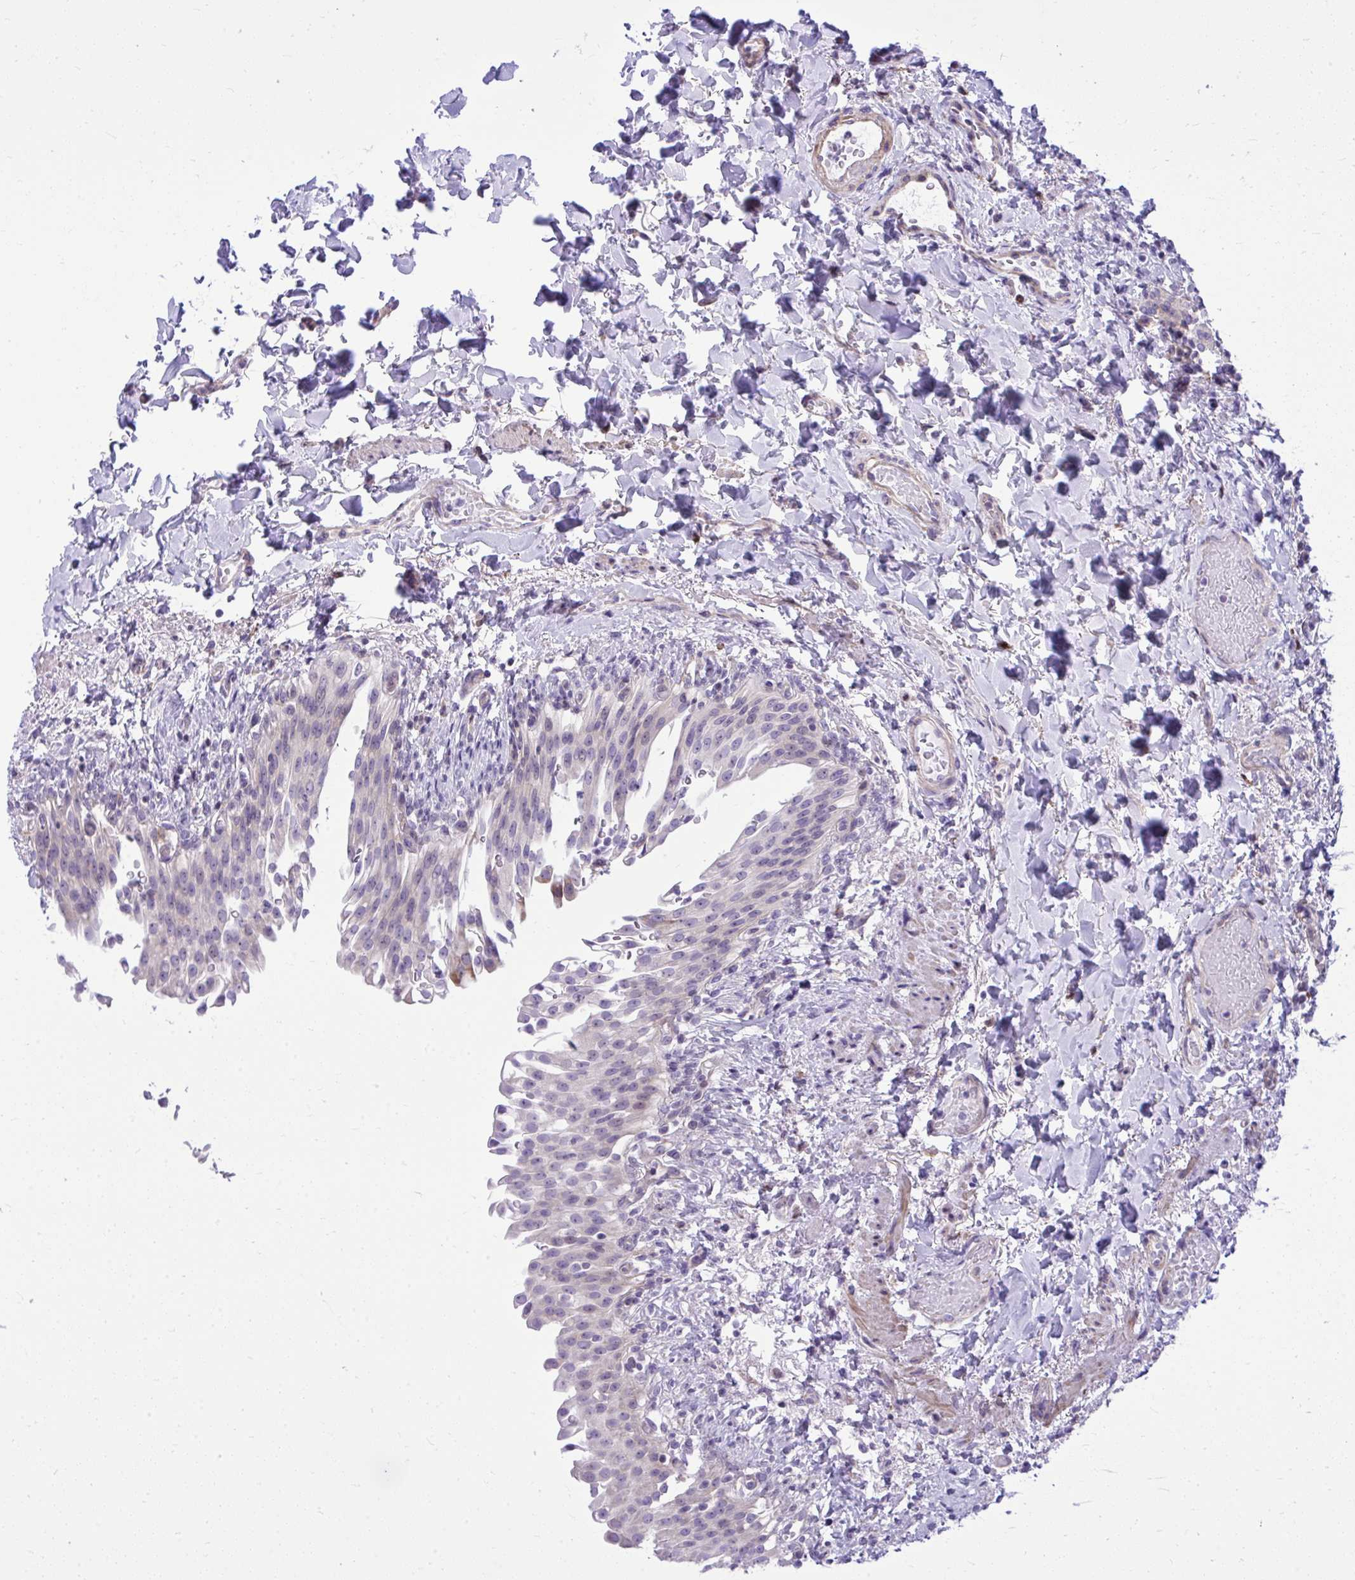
{"staining": {"intensity": "weak", "quantity": "<25%", "location": "cytoplasmic/membranous"}, "tissue": "urinary bladder", "cell_type": "Urothelial cells", "image_type": "normal", "snomed": [{"axis": "morphology", "description": "Normal tissue, NOS"}, {"axis": "topography", "description": "Urinary bladder"}, {"axis": "topography", "description": "Peripheral nerve tissue"}], "caption": "Human urinary bladder stained for a protein using immunohistochemistry displays no expression in urothelial cells.", "gene": "GRK4", "patient": {"sex": "female", "age": 60}}